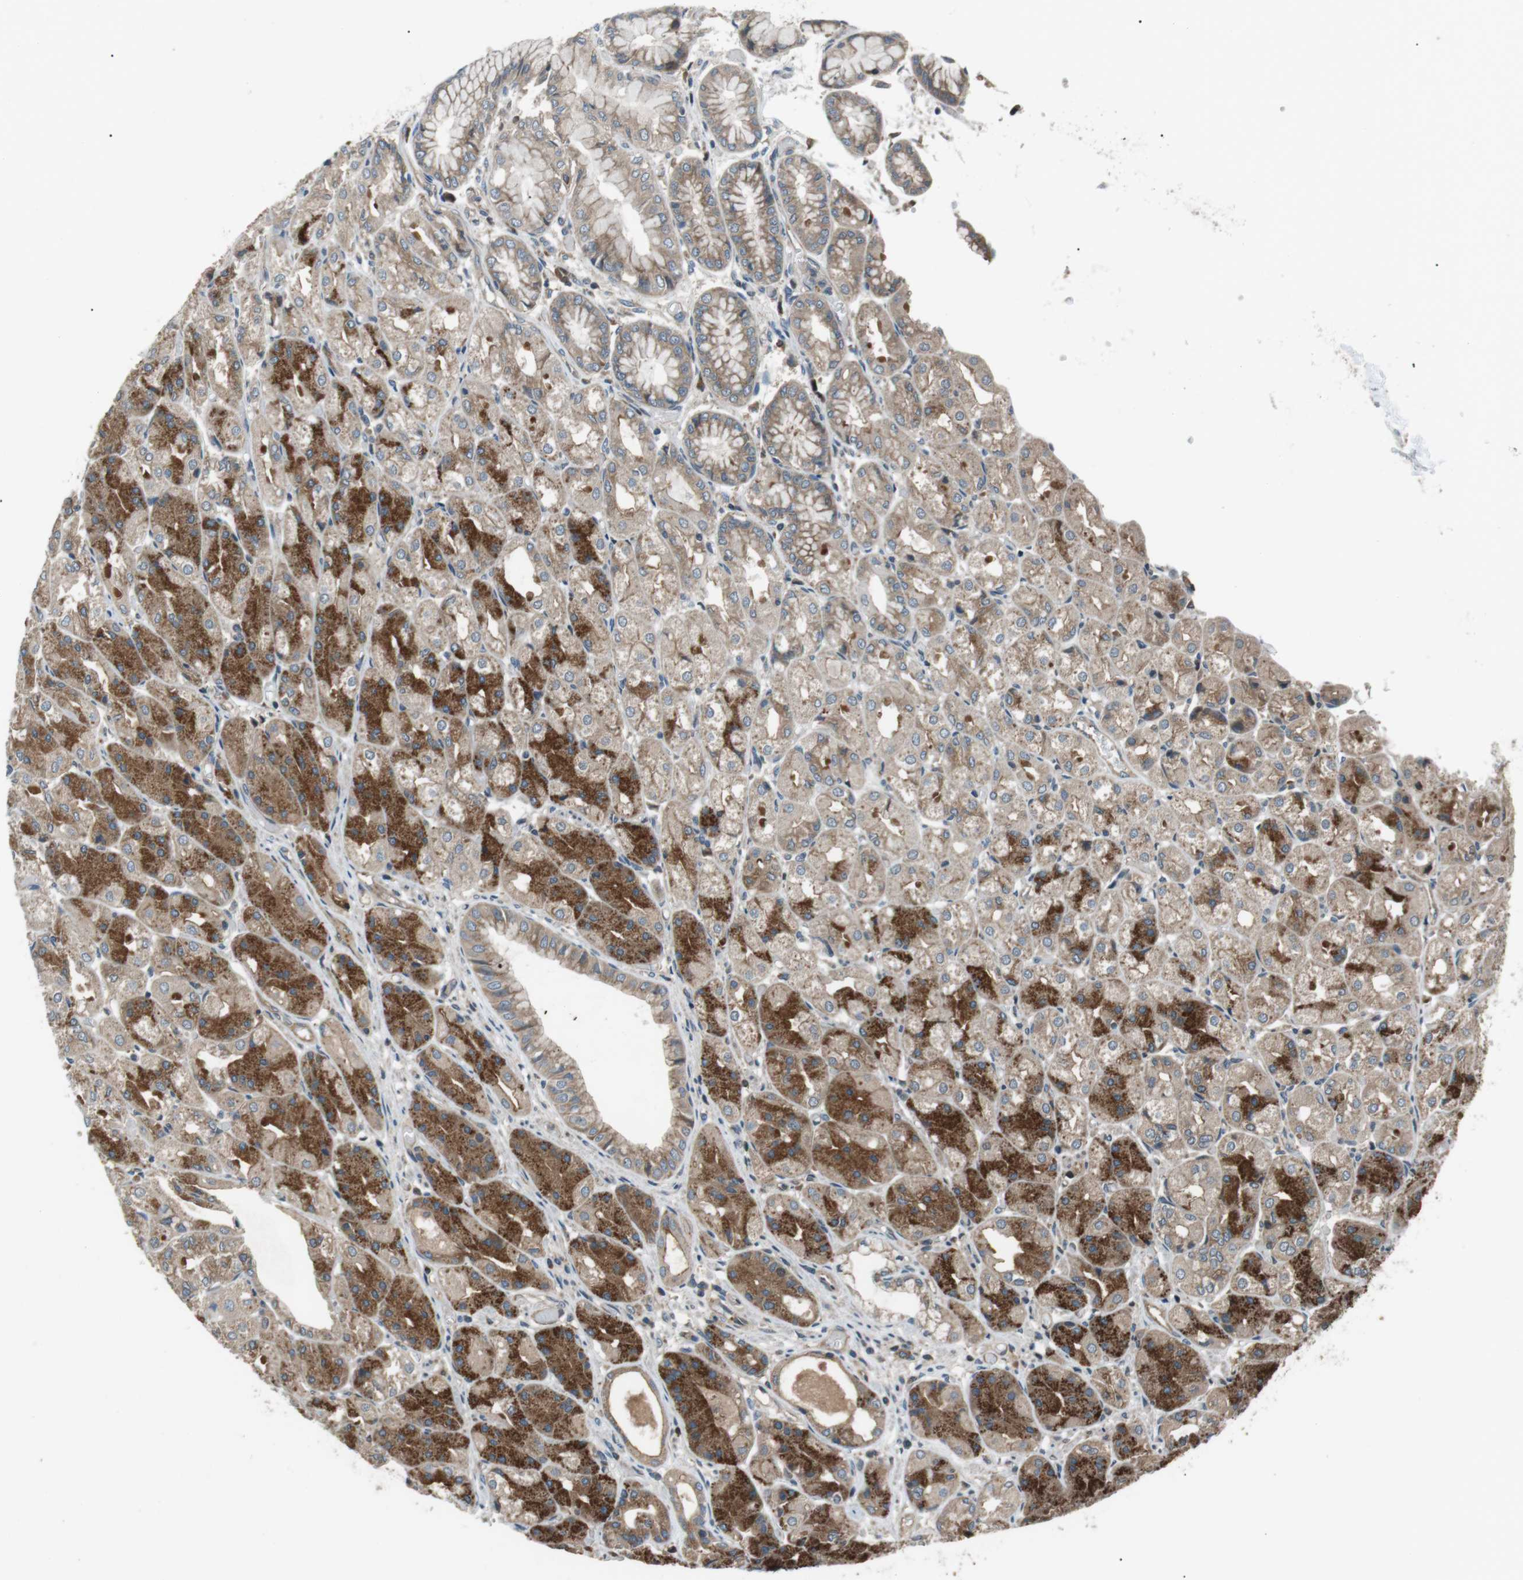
{"staining": {"intensity": "strong", "quantity": ">75%", "location": "cytoplasmic/membranous"}, "tissue": "stomach", "cell_type": "Glandular cells", "image_type": "normal", "snomed": [{"axis": "morphology", "description": "Normal tissue, NOS"}, {"axis": "topography", "description": "Stomach, upper"}], "caption": "IHC (DAB) staining of normal stomach displays strong cytoplasmic/membranous protein expression in approximately >75% of glandular cells.", "gene": "GPR161", "patient": {"sex": "male", "age": 72}}